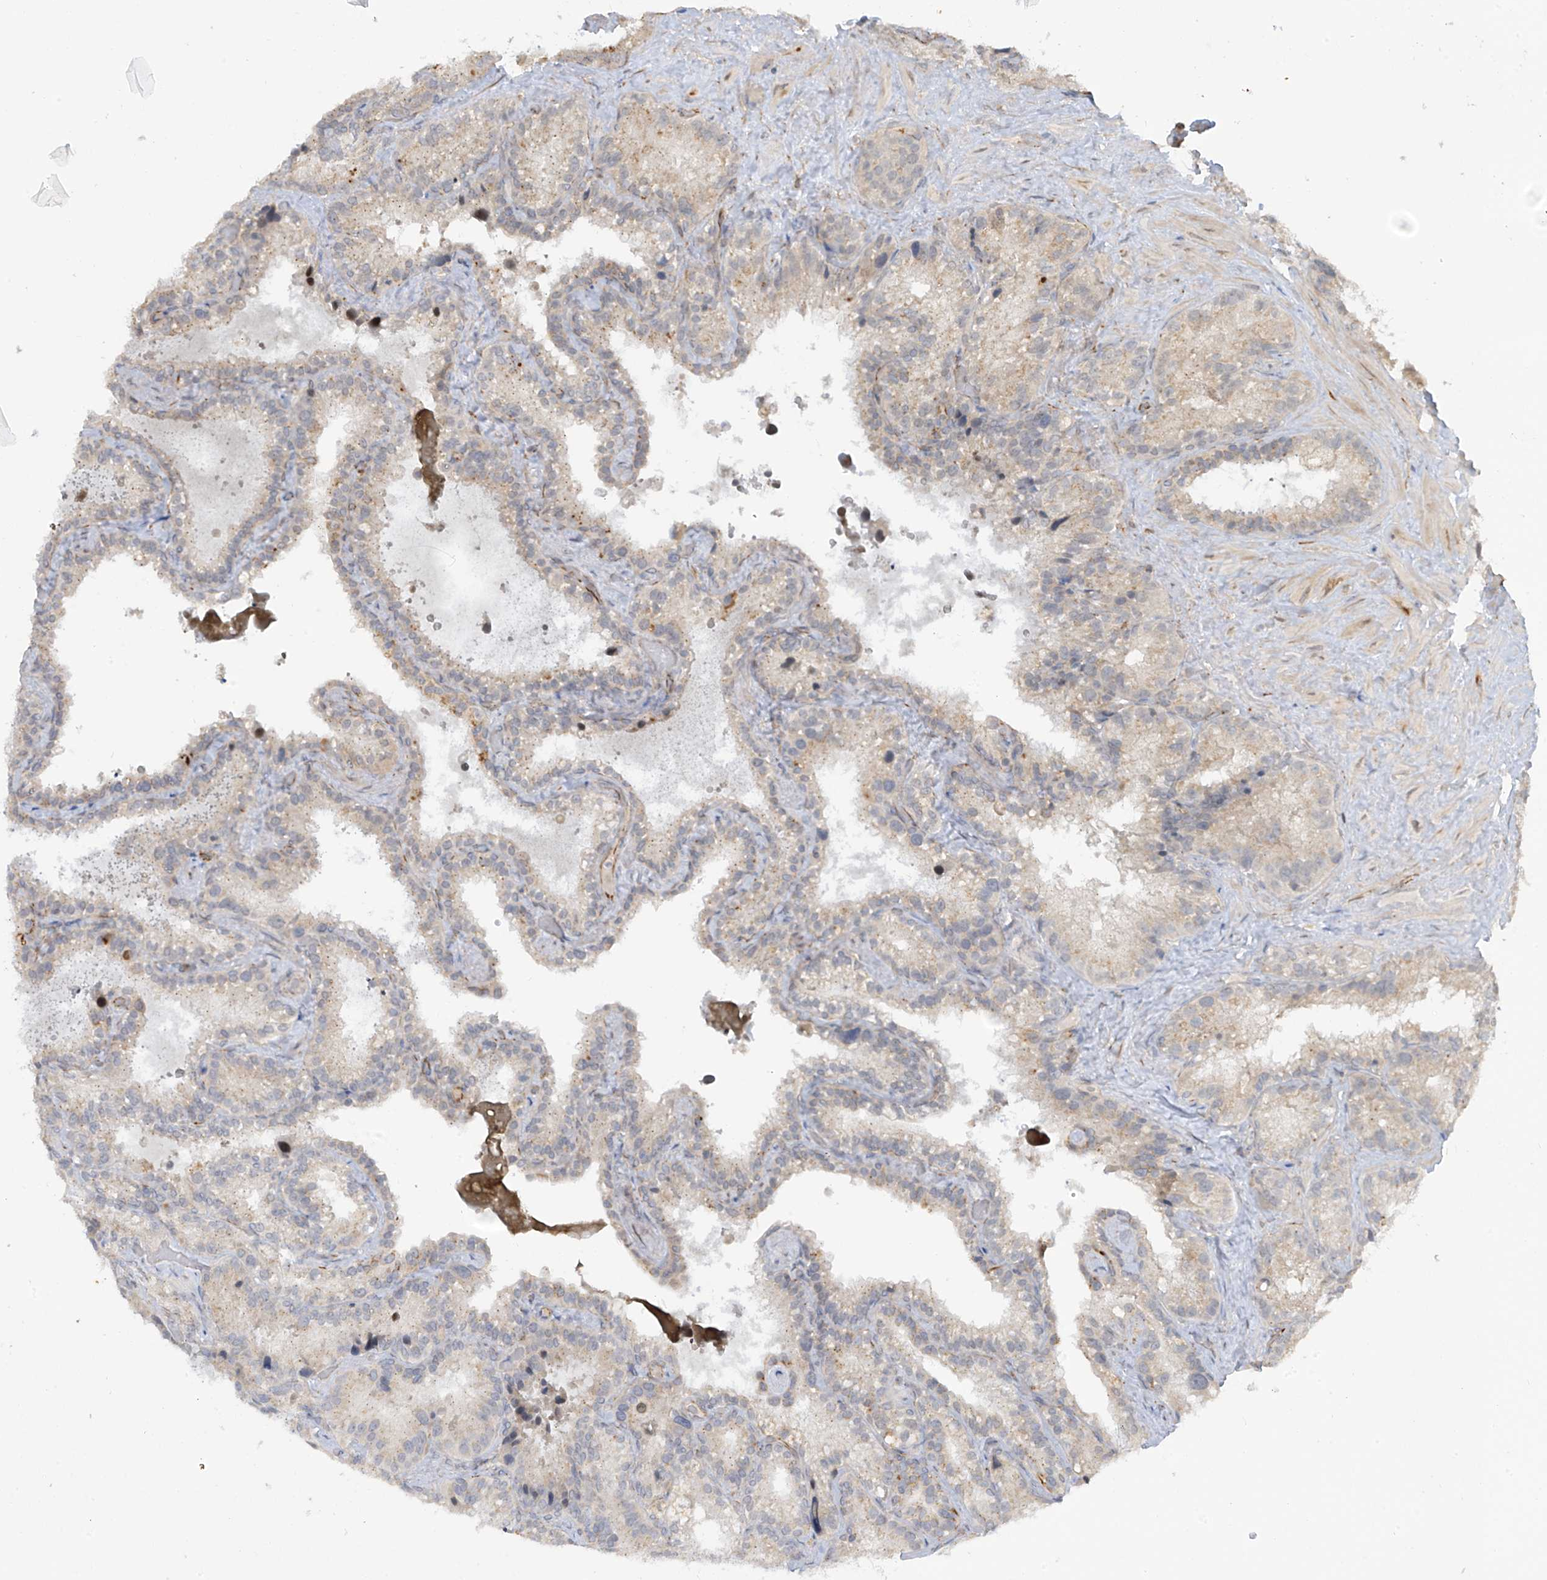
{"staining": {"intensity": "weak", "quantity": "<25%", "location": "cytoplasmic/membranous"}, "tissue": "seminal vesicle", "cell_type": "Glandular cells", "image_type": "normal", "snomed": [{"axis": "morphology", "description": "Normal tissue, NOS"}, {"axis": "topography", "description": "Prostate"}, {"axis": "topography", "description": "Seminal veicle"}], "caption": "Immunohistochemical staining of unremarkable seminal vesicle displays no significant staining in glandular cells.", "gene": "HS6ST2", "patient": {"sex": "male", "age": 68}}